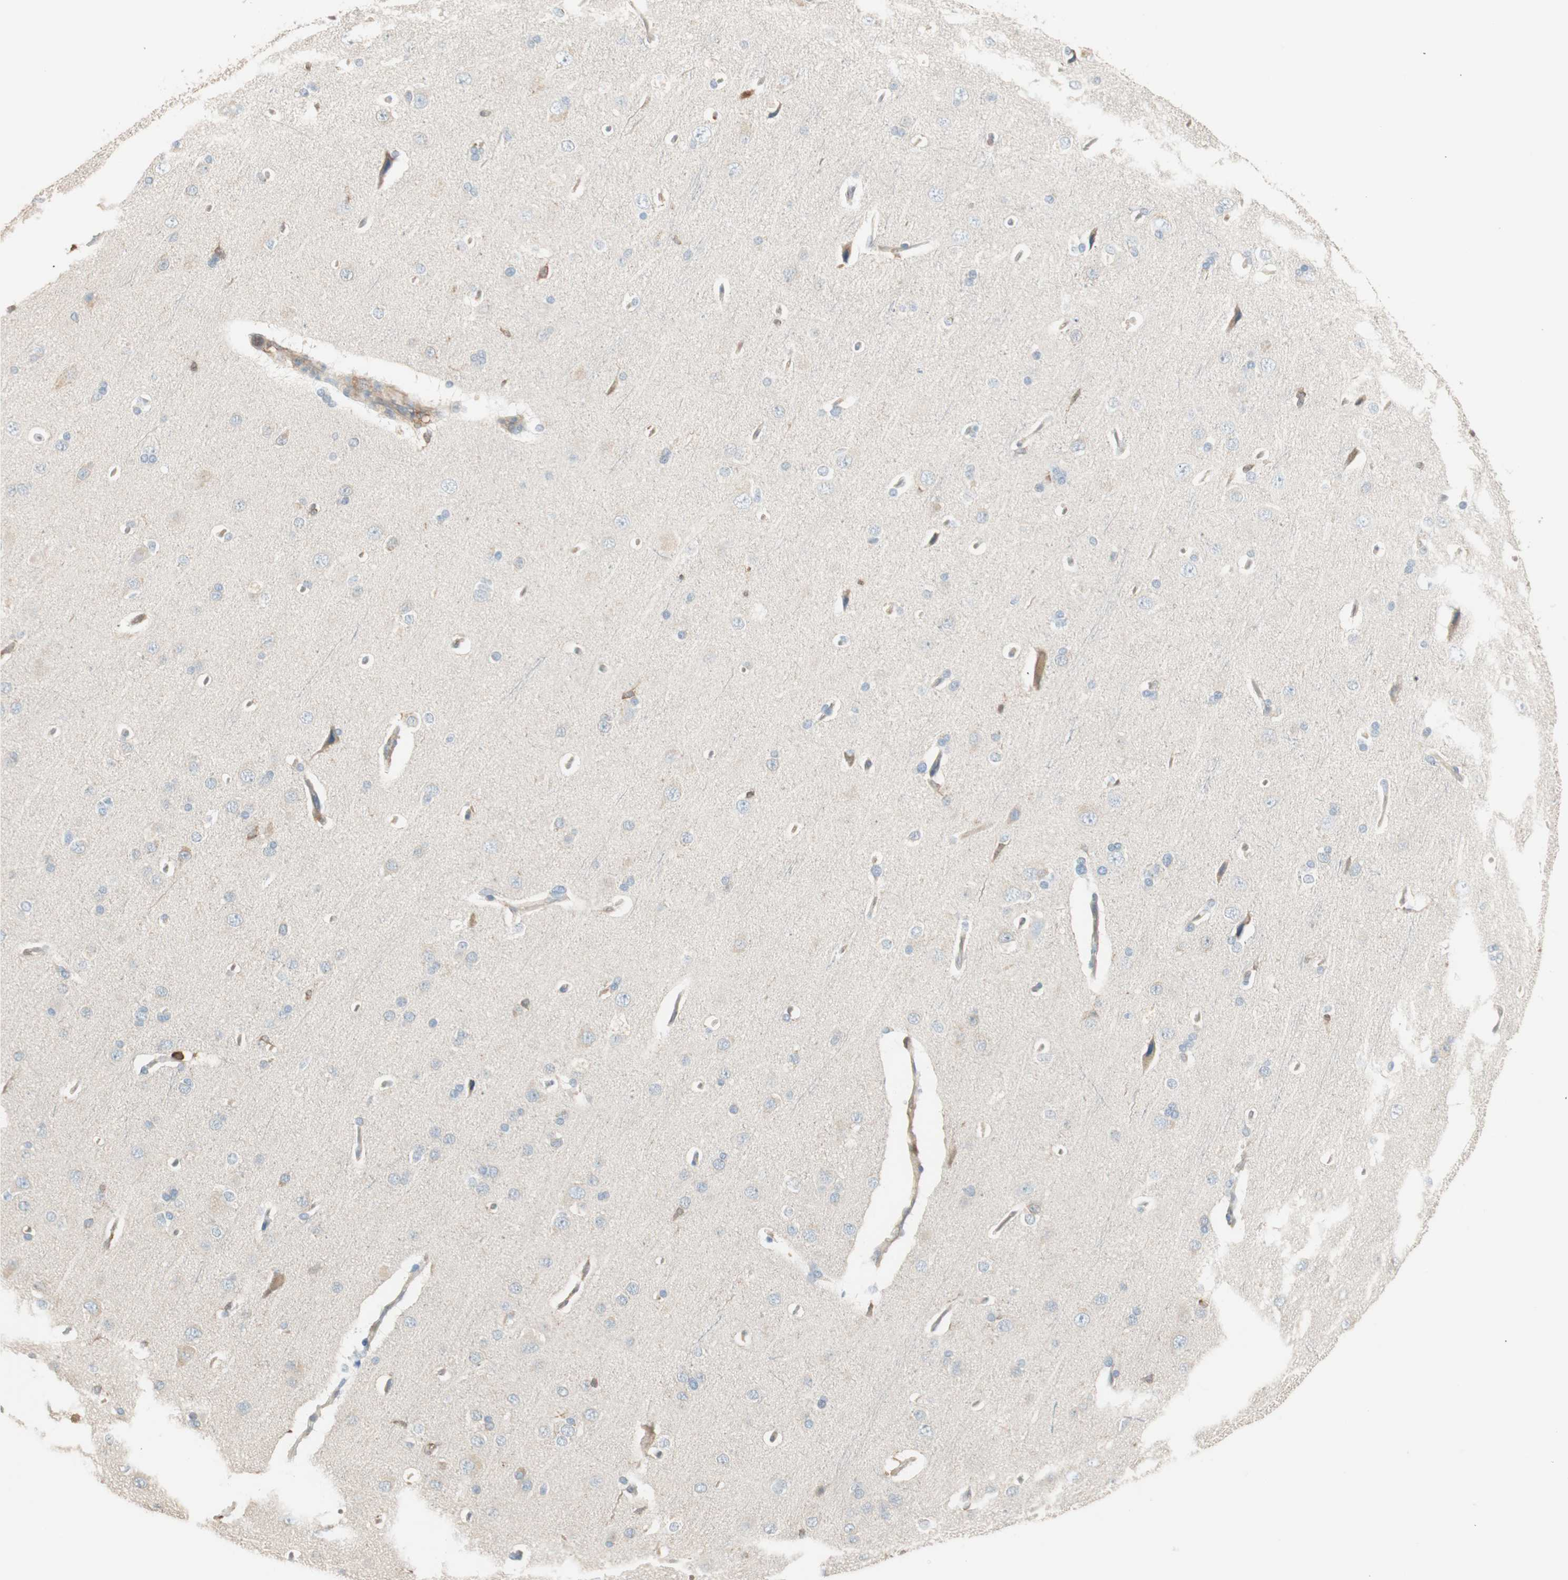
{"staining": {"intensity": "weak", "quantity": ">75%", "location": "cytoplasmic/membranous"}, "tissue": "cerebral cortex", "cell_type": "Endothelial cells", "image_type": "normal", "snomed": [{"axis": "morphology", "description": "Normal tissue, NOS"}, {"axis": "topography", "description": "Cerebral cortex"}], "caption": "Protein expression analysis of normal human cerebral cortex reveals weak cytoplasmic/membranous expression in about >75% of endothelial cells.", "gene": "CRLF3", "patient": {"sex": "male", "age": 62}}